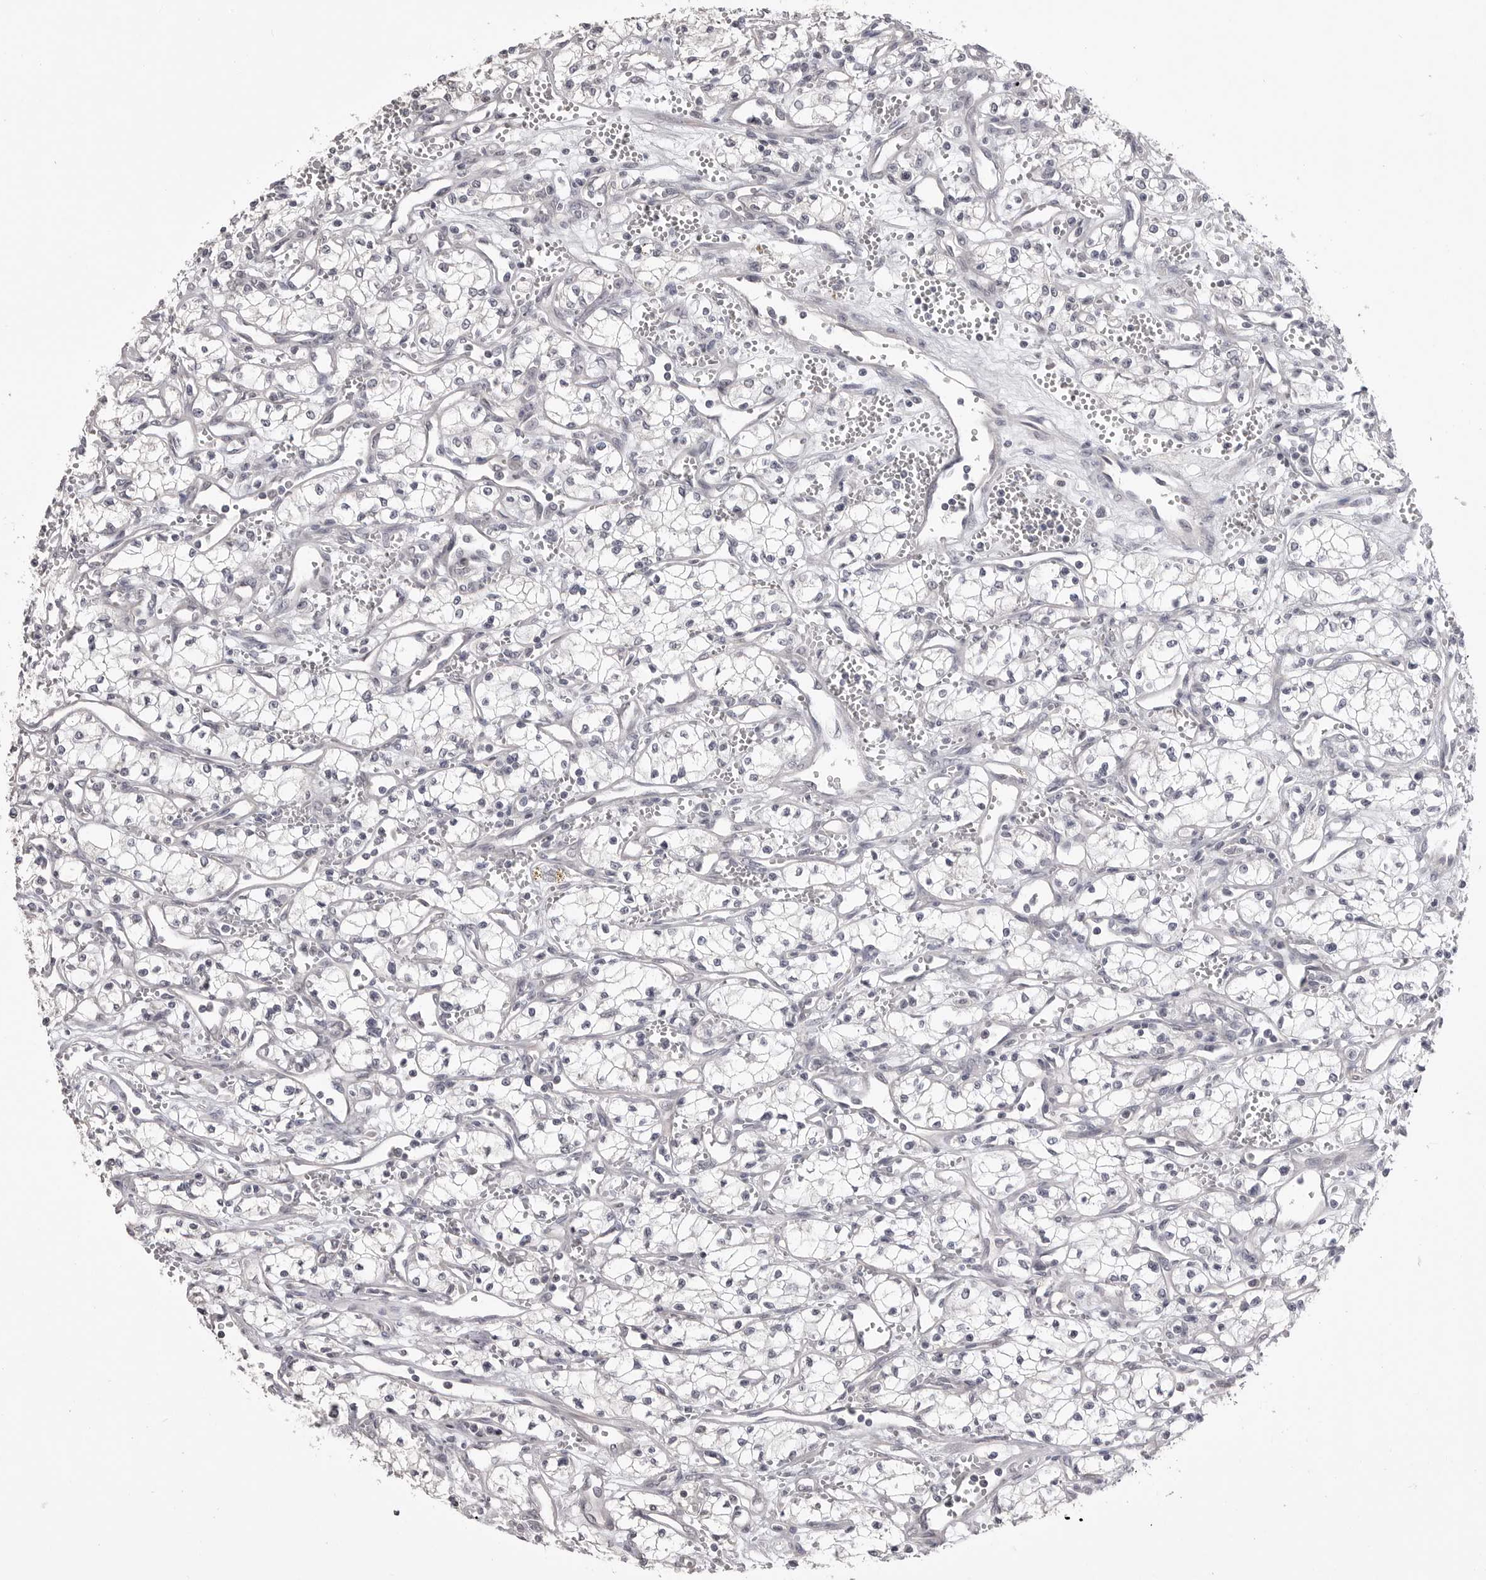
{"staining": {"intensity": "negative", "quantity": "none", "location": "none"}, "tissue": "renal cancer", "cell_type": "Tumor cells", "image_type": "cancer", "snomed": [{"axis": "morphology", "description": "Adenocarcinoma, NOS"}, {"axis": "topography", "description": "Kidney"}], "caption": "Human adenocarcinoma (renal) stained for a protein using immunohistochemistry (IHC) reveals no positivity in tumor cells.", "gene": "GPN2", "patient": {"sex": "male", "age": 59}}